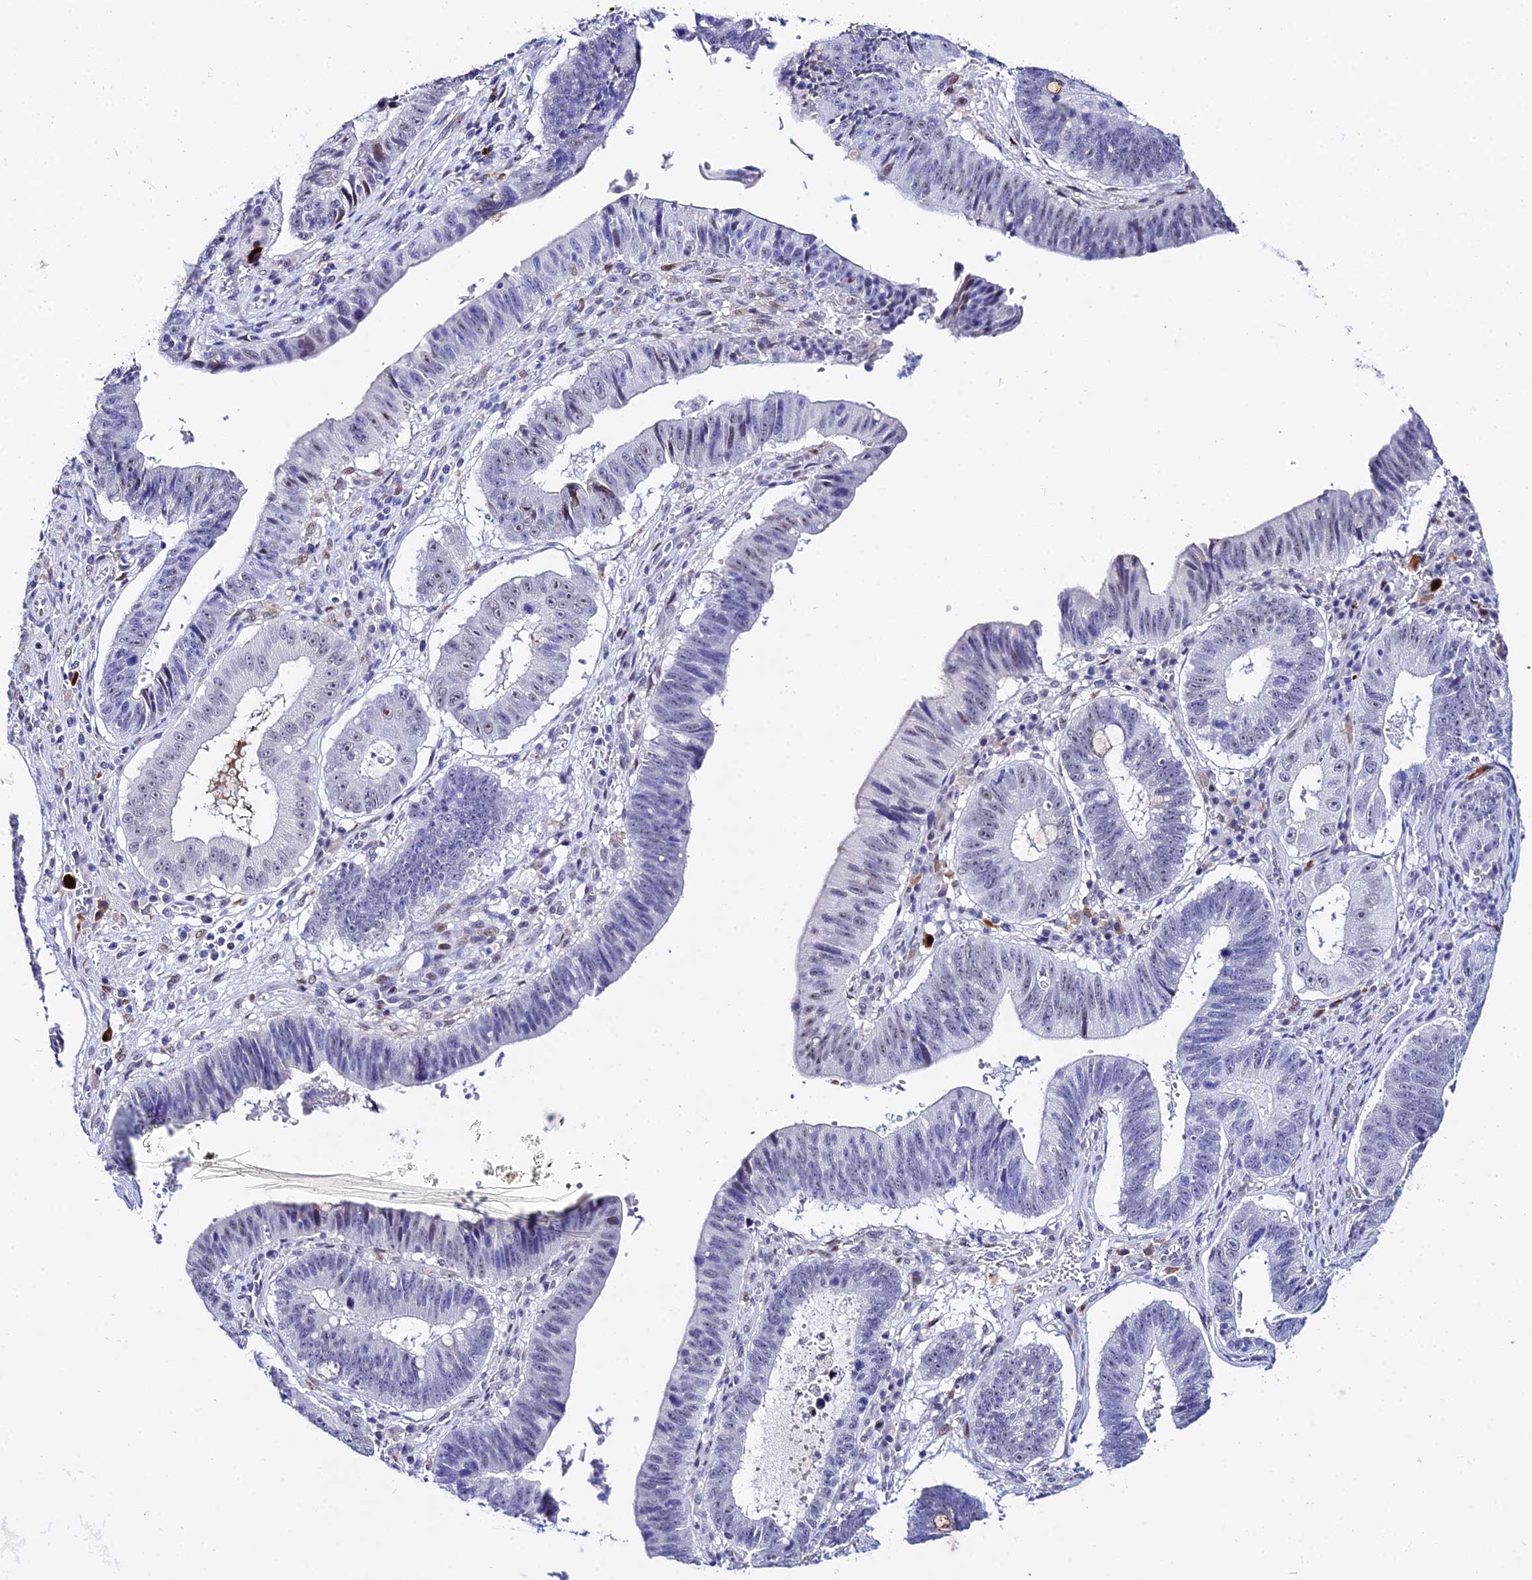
{"staining": {"intensity": "negative", "quantity": "none", "location": "none"}, "tissue": "stomach cancer", "cell_type": "Tumor cells", "image_type": "cancer", "snomed": [{"axis": "morphology", "description": "Adenocarcinoma, NOS"}, {"axis": "topography", "description": "Stomach"}], "caption": "Immunohistochemistry histopathology image of stomach cancer stained for a protein (brown), which displays no expression in tumor cells.", "gene": "POFUT2", "patient": {"sex": "male", "age": 59}}